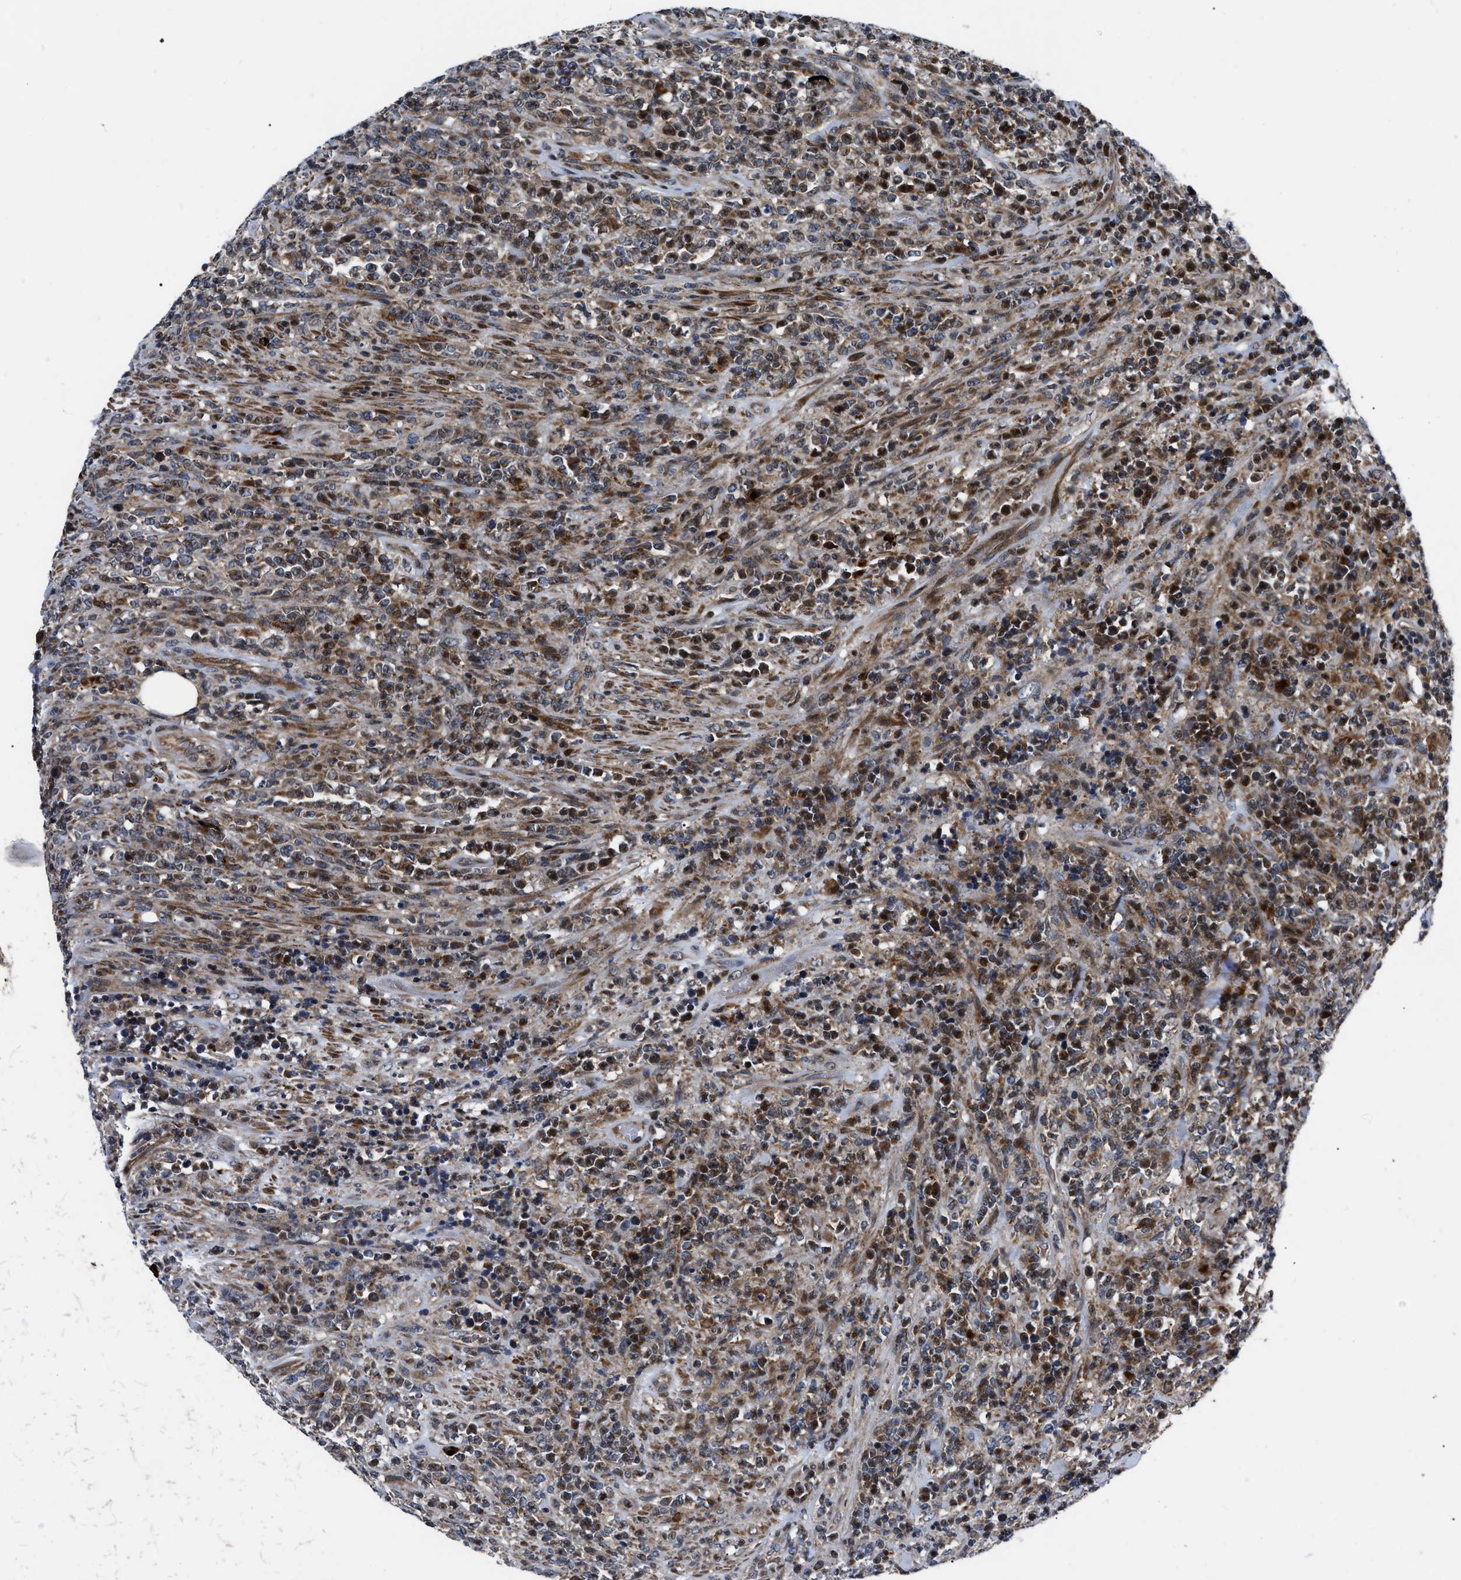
{"staining": {"intensity": "moderate", "quantity": ">75%", "location": "cytoplasmic/membranous"}, "tissue": "lymphoma", "cell_type": "Tumor cells", "image_type": "cancer", "snomed": [{"axis": "morphology", "description": "Malignant lymphoma, non-Hodgkin's type, High grade"}, {"axis": "topography", "description": "Soft tissue"}], "caption": "Lymphoma was stained to show a protein in brown. There is medium levels of moderate cytoplasmic/membranous expression in about >75% of tumor cells.", "gene": "PPWD1", "patient": {"sex": "male", "age": 18}}